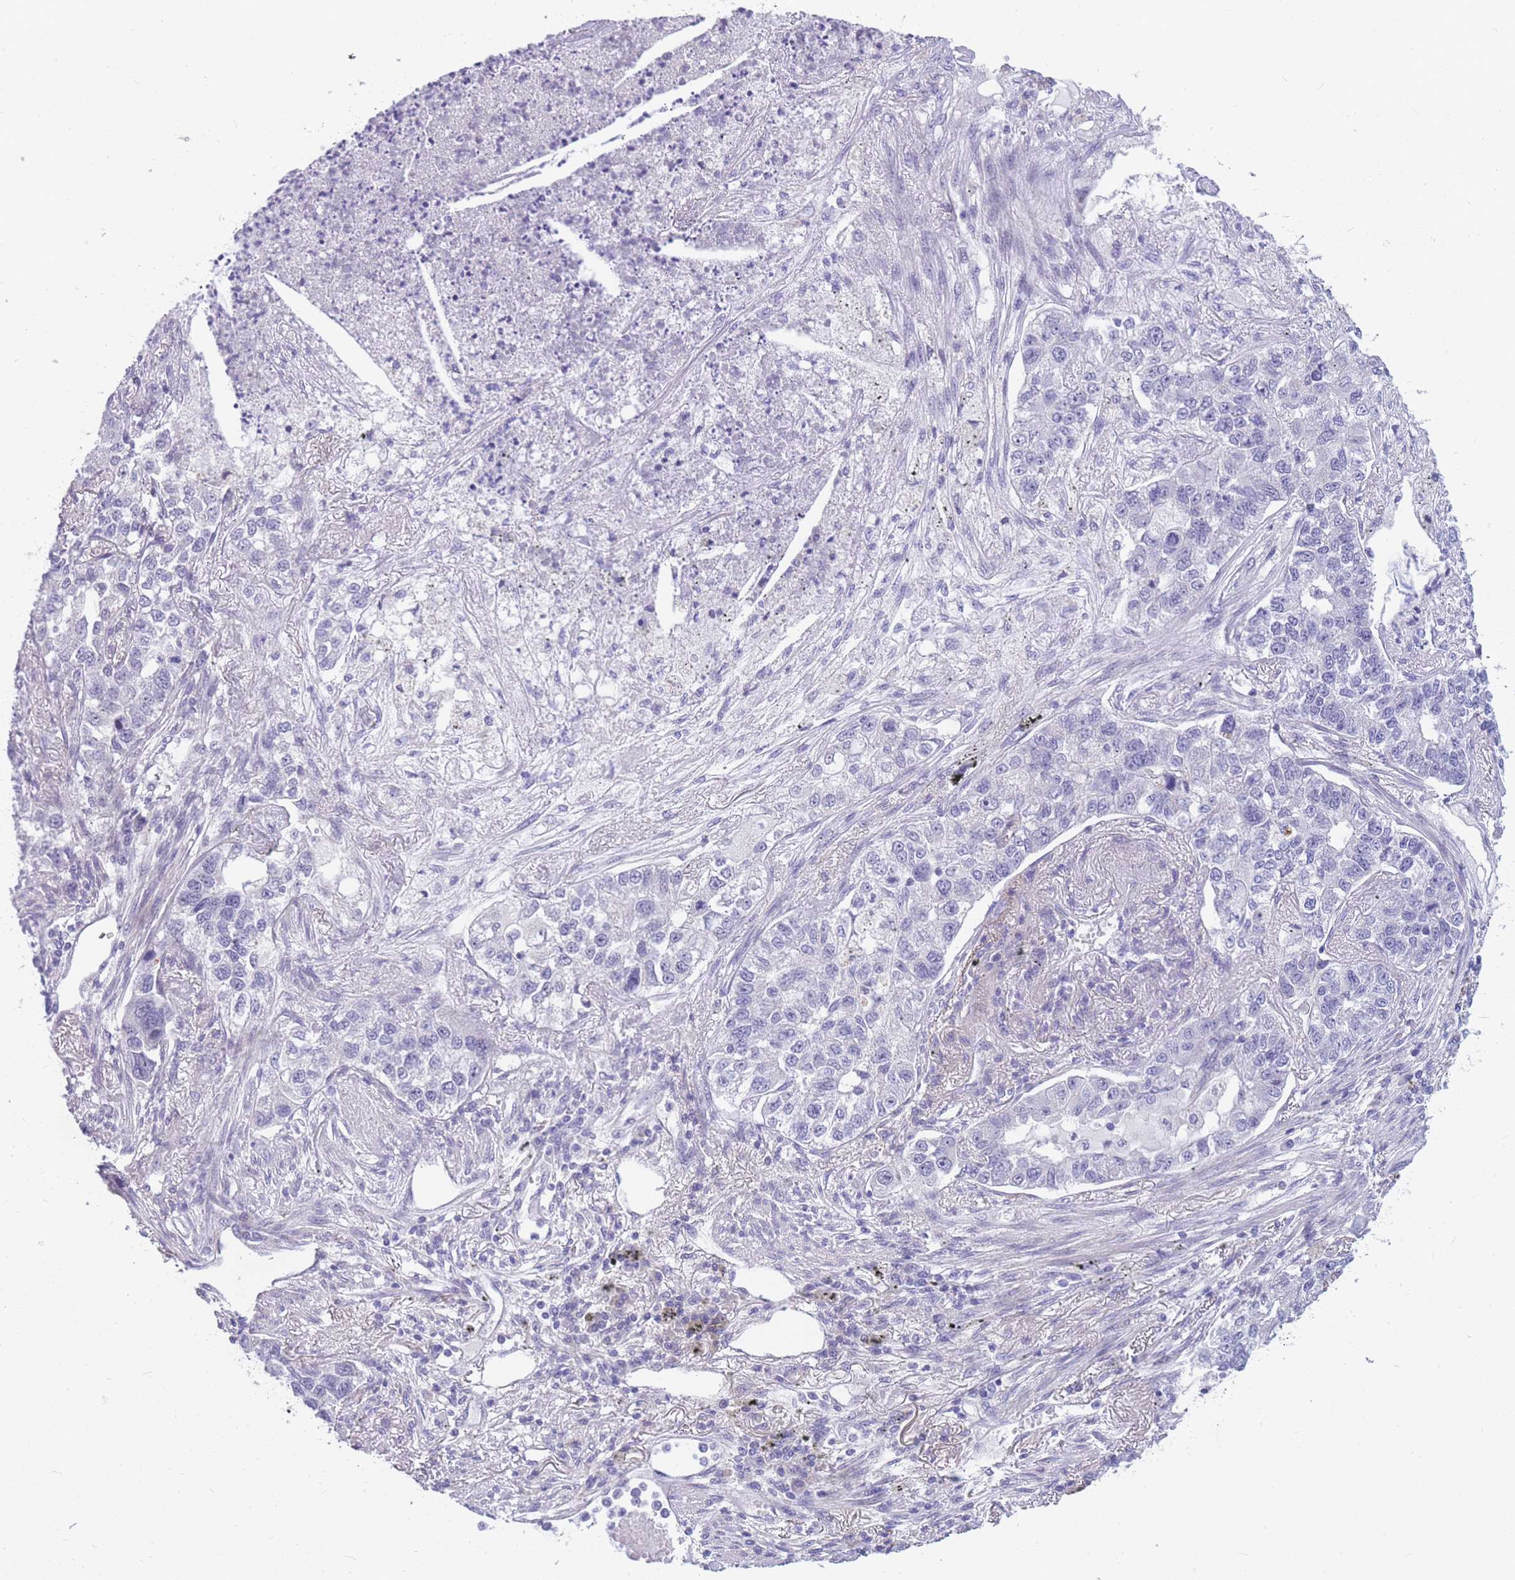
{"staining": {"intensity": "negative", "quantity": "none", "location": "none"}, "tissue": "lung cancer", "cell_type": "Tumor cells", "image_type": "cancer", "snomed": [{"axis": "morphology", "description": "Adenocarcinoma, NOS"}, {"axis": "topography", "description": "Lung"}], "caption": "Immunohistochemical staining of human lung cancer demonstrates no significant expression in tumor cells.", "gene": "DDX49", "patient": {"sex": "male", "age": 49}}